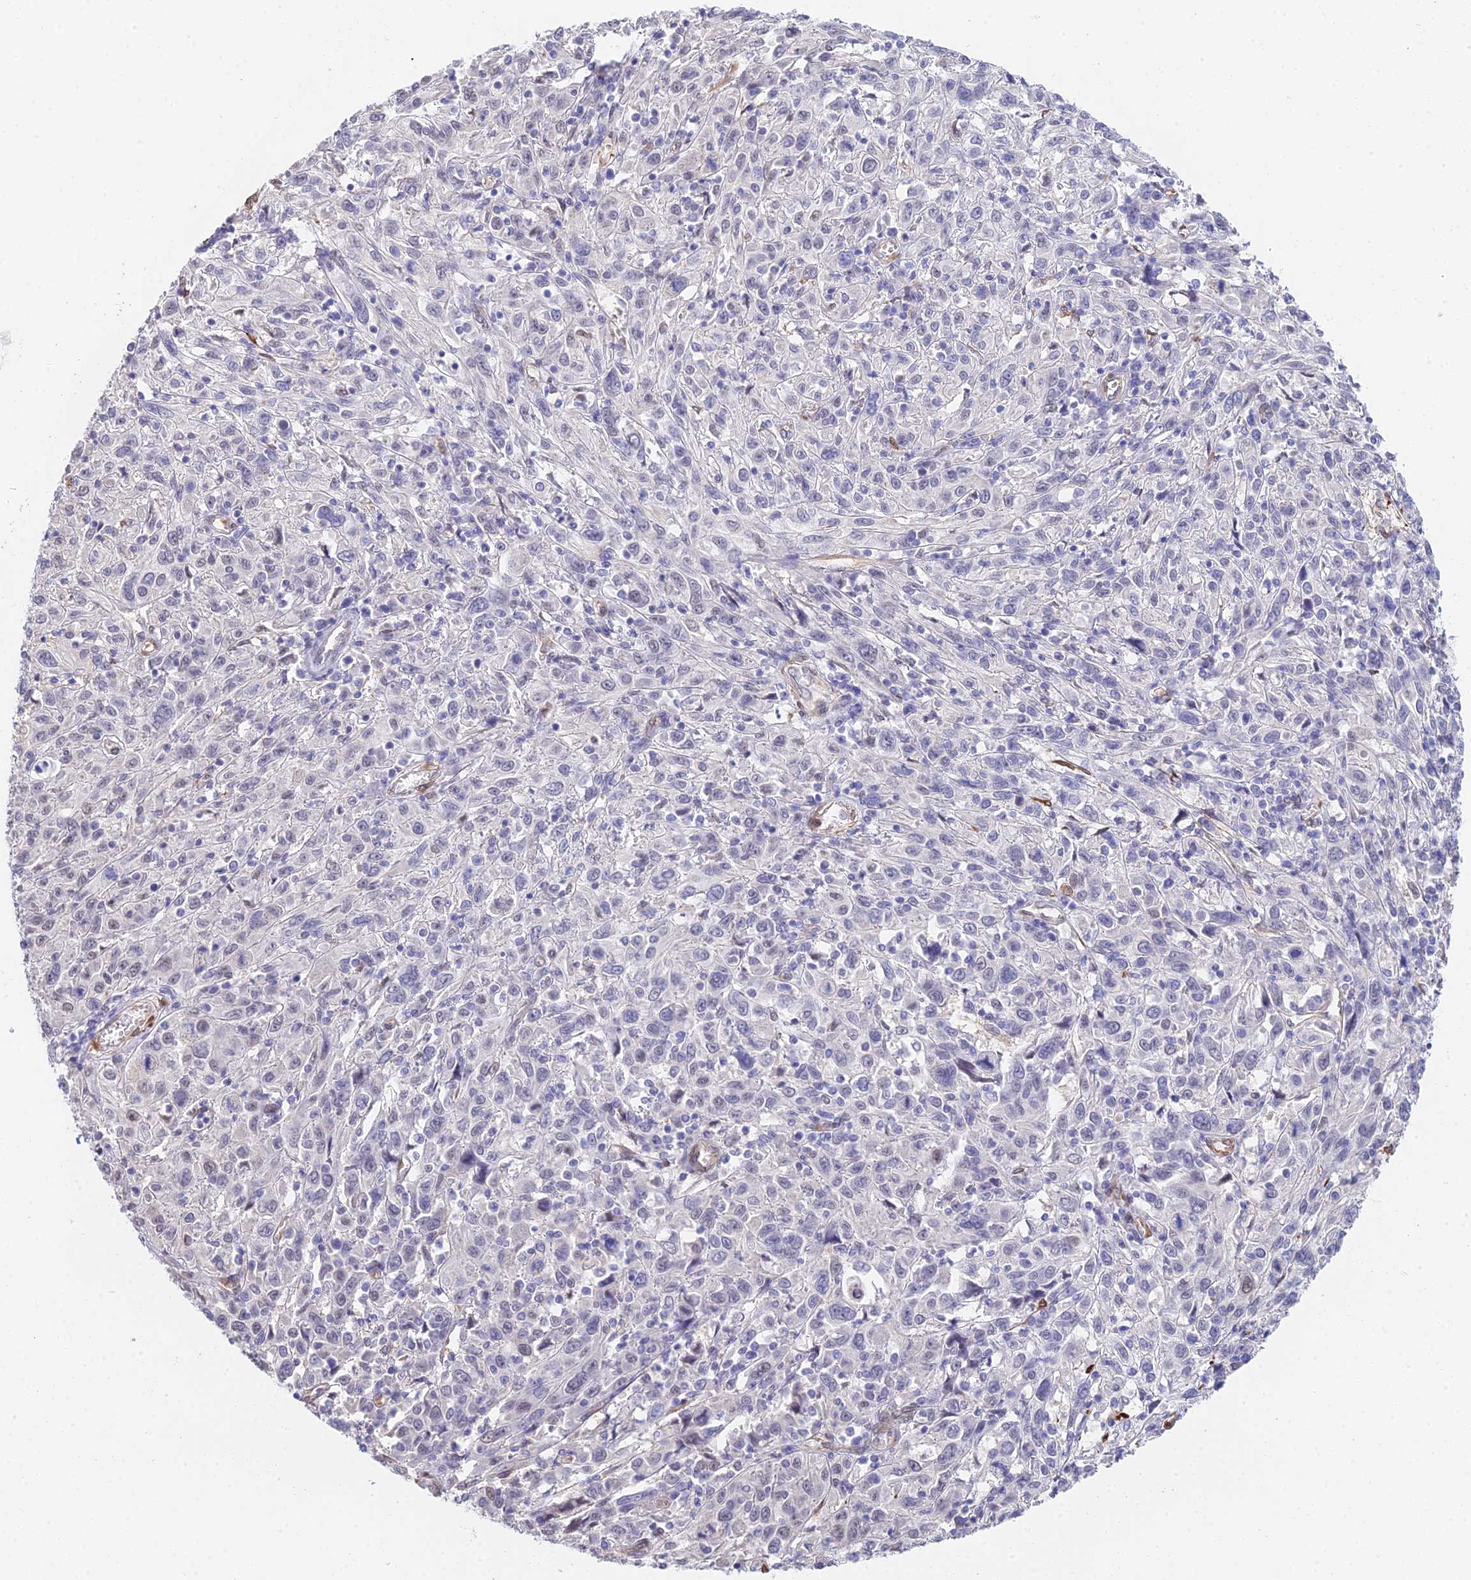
{"staining": {"intensity": "negative", "quantity": "none", "location": "none"}, "tissue": "cervical cancer", "cell_type": "Tumor cells", "image_type": "cancer", "snomed": [{"axis": "morphology", "description": "Squamous cell carcinoma, NOS"}, {"axis": "topography", "description": "Cervix"}], "caption": "Tumor cells are negative for protein expression in human cervical cancer (squamous cell carcinoma).", "gene": "MXRA7", "patient": {"sex": "female", "age": 46}}